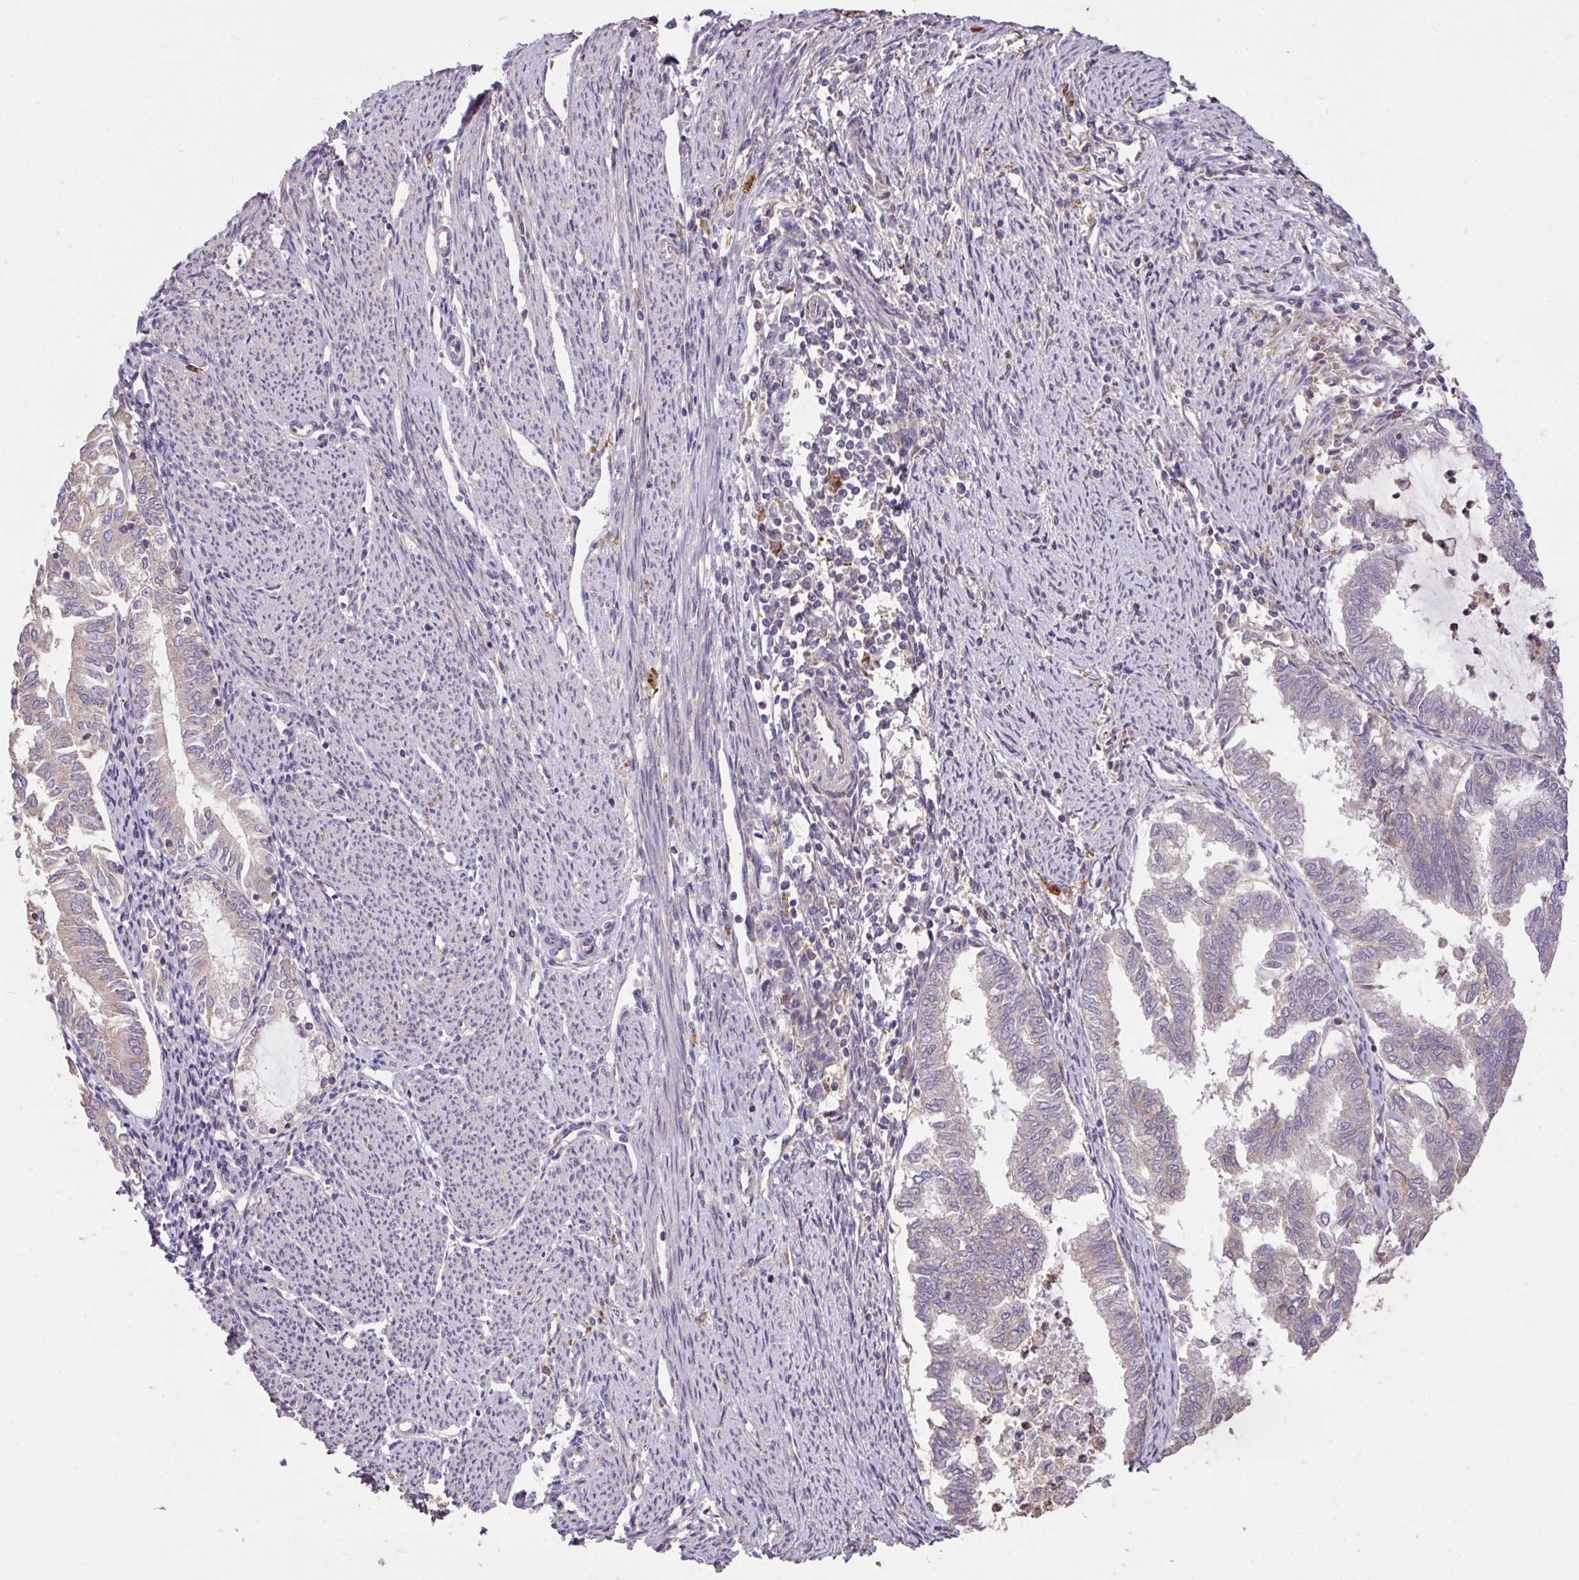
{"staining": {"intensity": "negative", "quantity": "none", "location": "none"}, "tissue": "endometrial cancer", "cell_type": "Tumor cells", "image_type": "cancer", "snomed": [{"axis": "morphology", "description": "Adenocarcinoma, NOS"}, {"axis": "topography", "description": "Endometrium"}], "caption": "Tumor cells are negative for protein expression in human endometrial cancer (adenocarcinoma).", "gene": "FCER1A", "patient": {"sex": "female", "age": 79}}